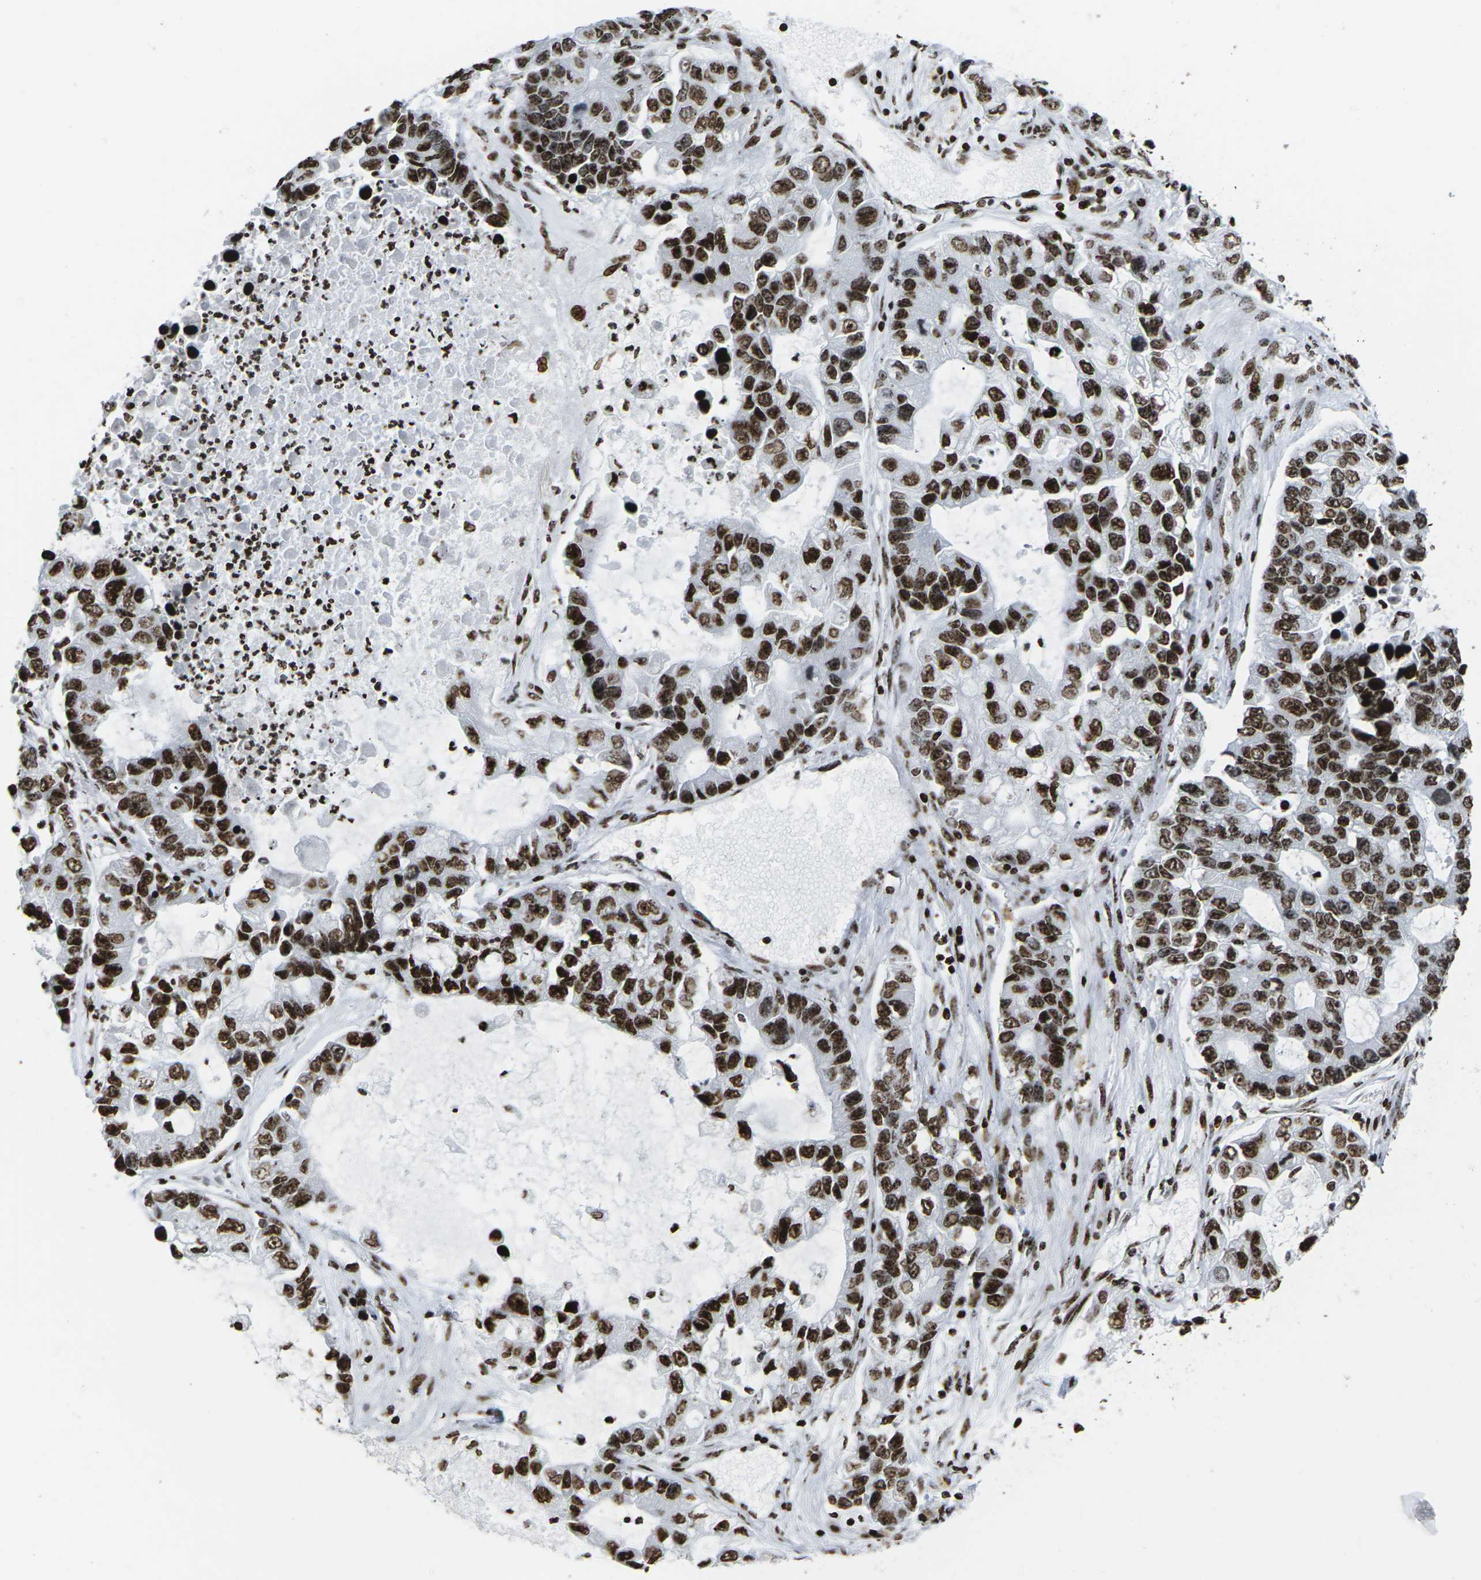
{"staining": {"intensity": "strong", "quantity": ">75%", "location": "nuclear"}, "tissue": "lung cancer", "cell_type": "Tumor cells", "image_type": "cancer", "snomed": [{"axis": "morphology", "description": "Adenocarcinoma, NOS"}, {"axis": "topography", "description": "Lung"}], "caption": "Immunohistochemical staining of lung adenocarcinoma exhibits strong nuclear protein staining in approximately >75% of tumor cells.", "gene": "H1-4", "patient": {"sex": "female", "age": 51}}